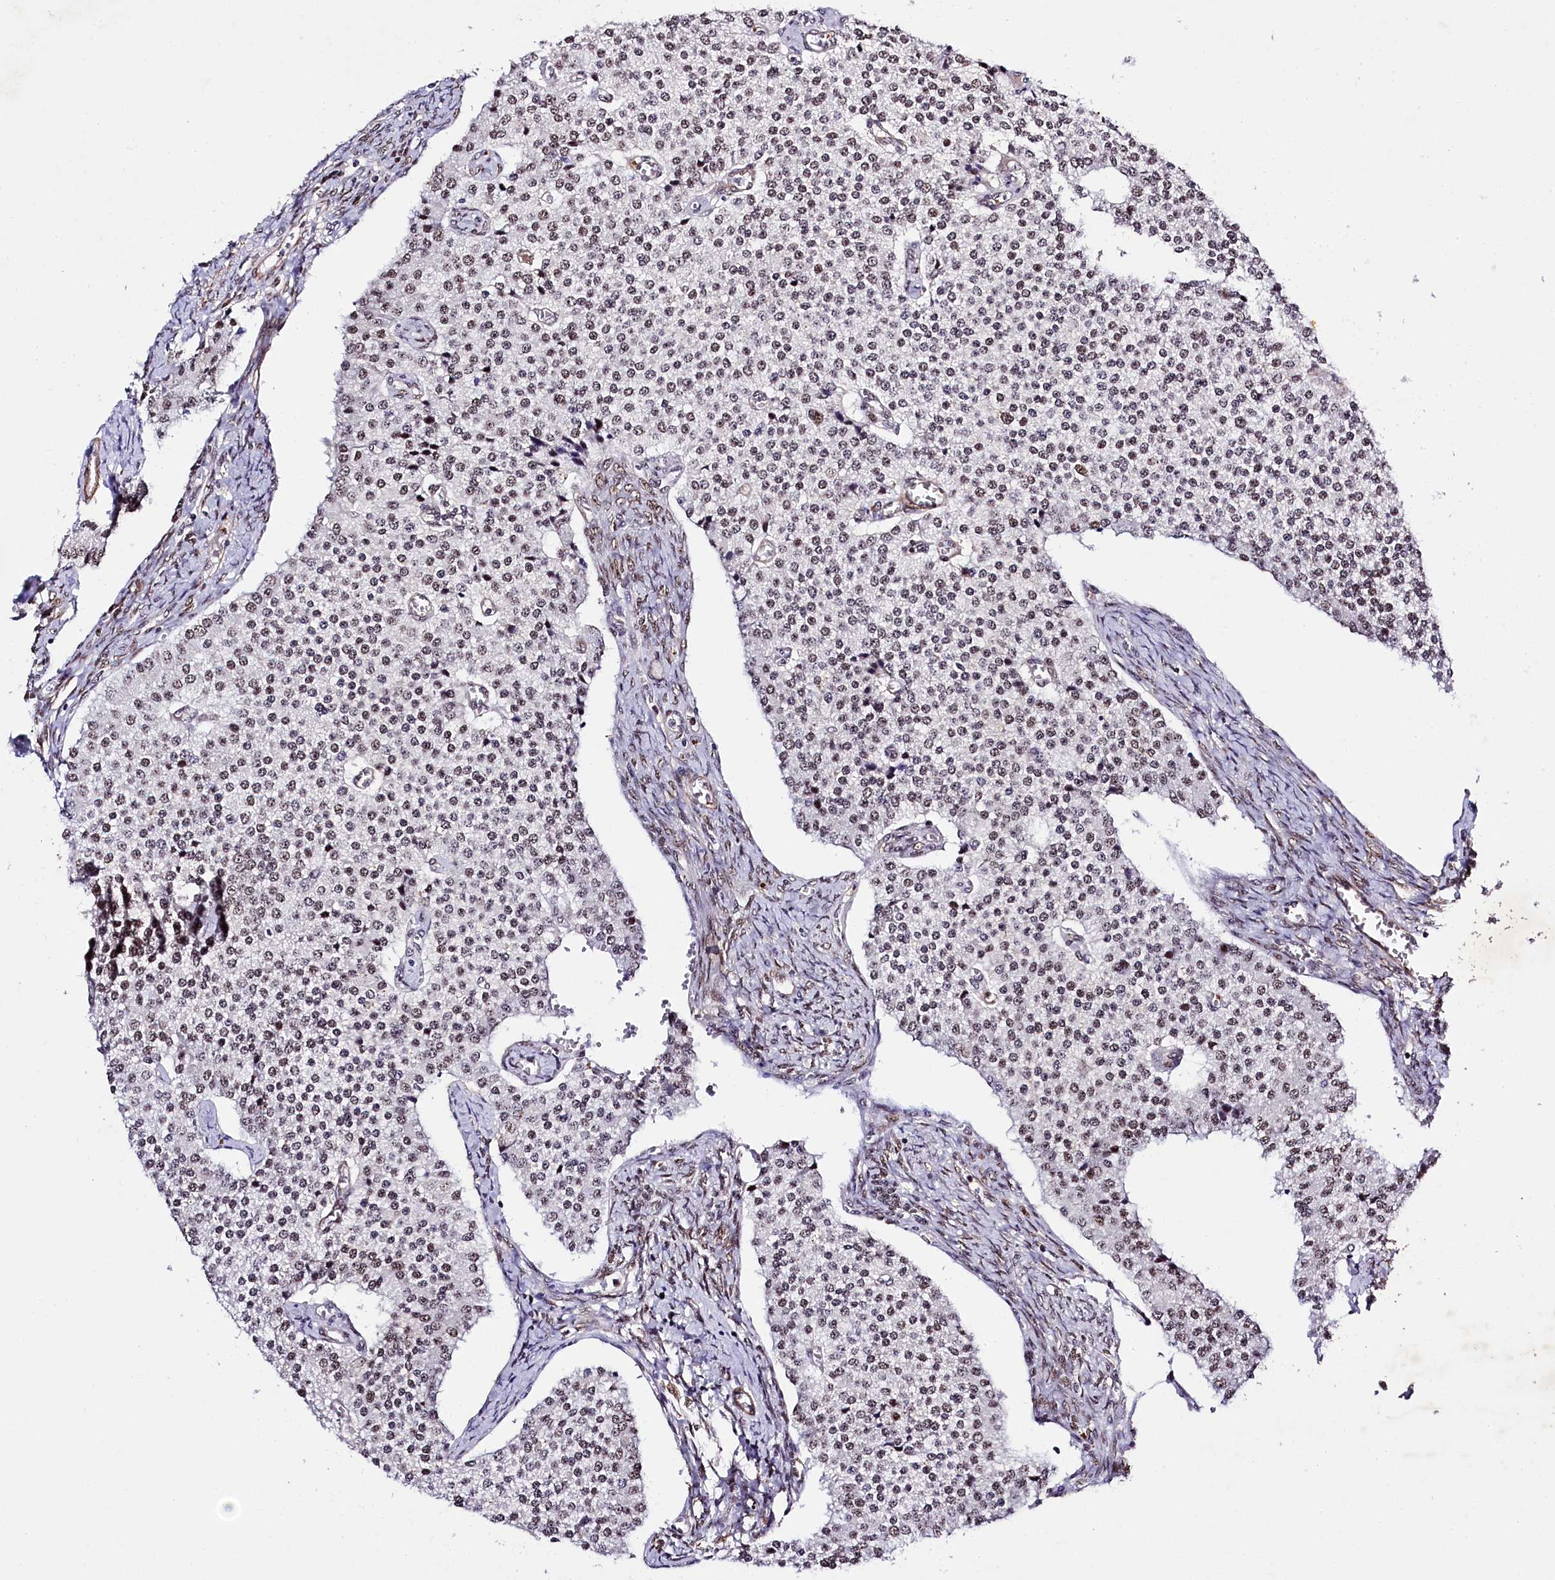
{"staining": {"intensity": "weak", "quantity": "25%-75%", "location": "nuclear"}, "tissue": "carcinoid", "cell_type": "Tumor cells", "image_type": "cancer", "snomed": [{"axis": "morphology", "description": "Carcinoid, malignant, NOS"}, {"axis": "topography", "description": "Colon"}], "caption": "IHC image of neoplastic tissue: carcinoid (malignant) stained using immunohistochemistry (IHC) displays low levels of weak protein expression localized specifically in the nuclear of tumor cells, appearing as a nuclear brown color.", "gene": "SAMD10", "patient": {"sex": "female", "age": 52}}